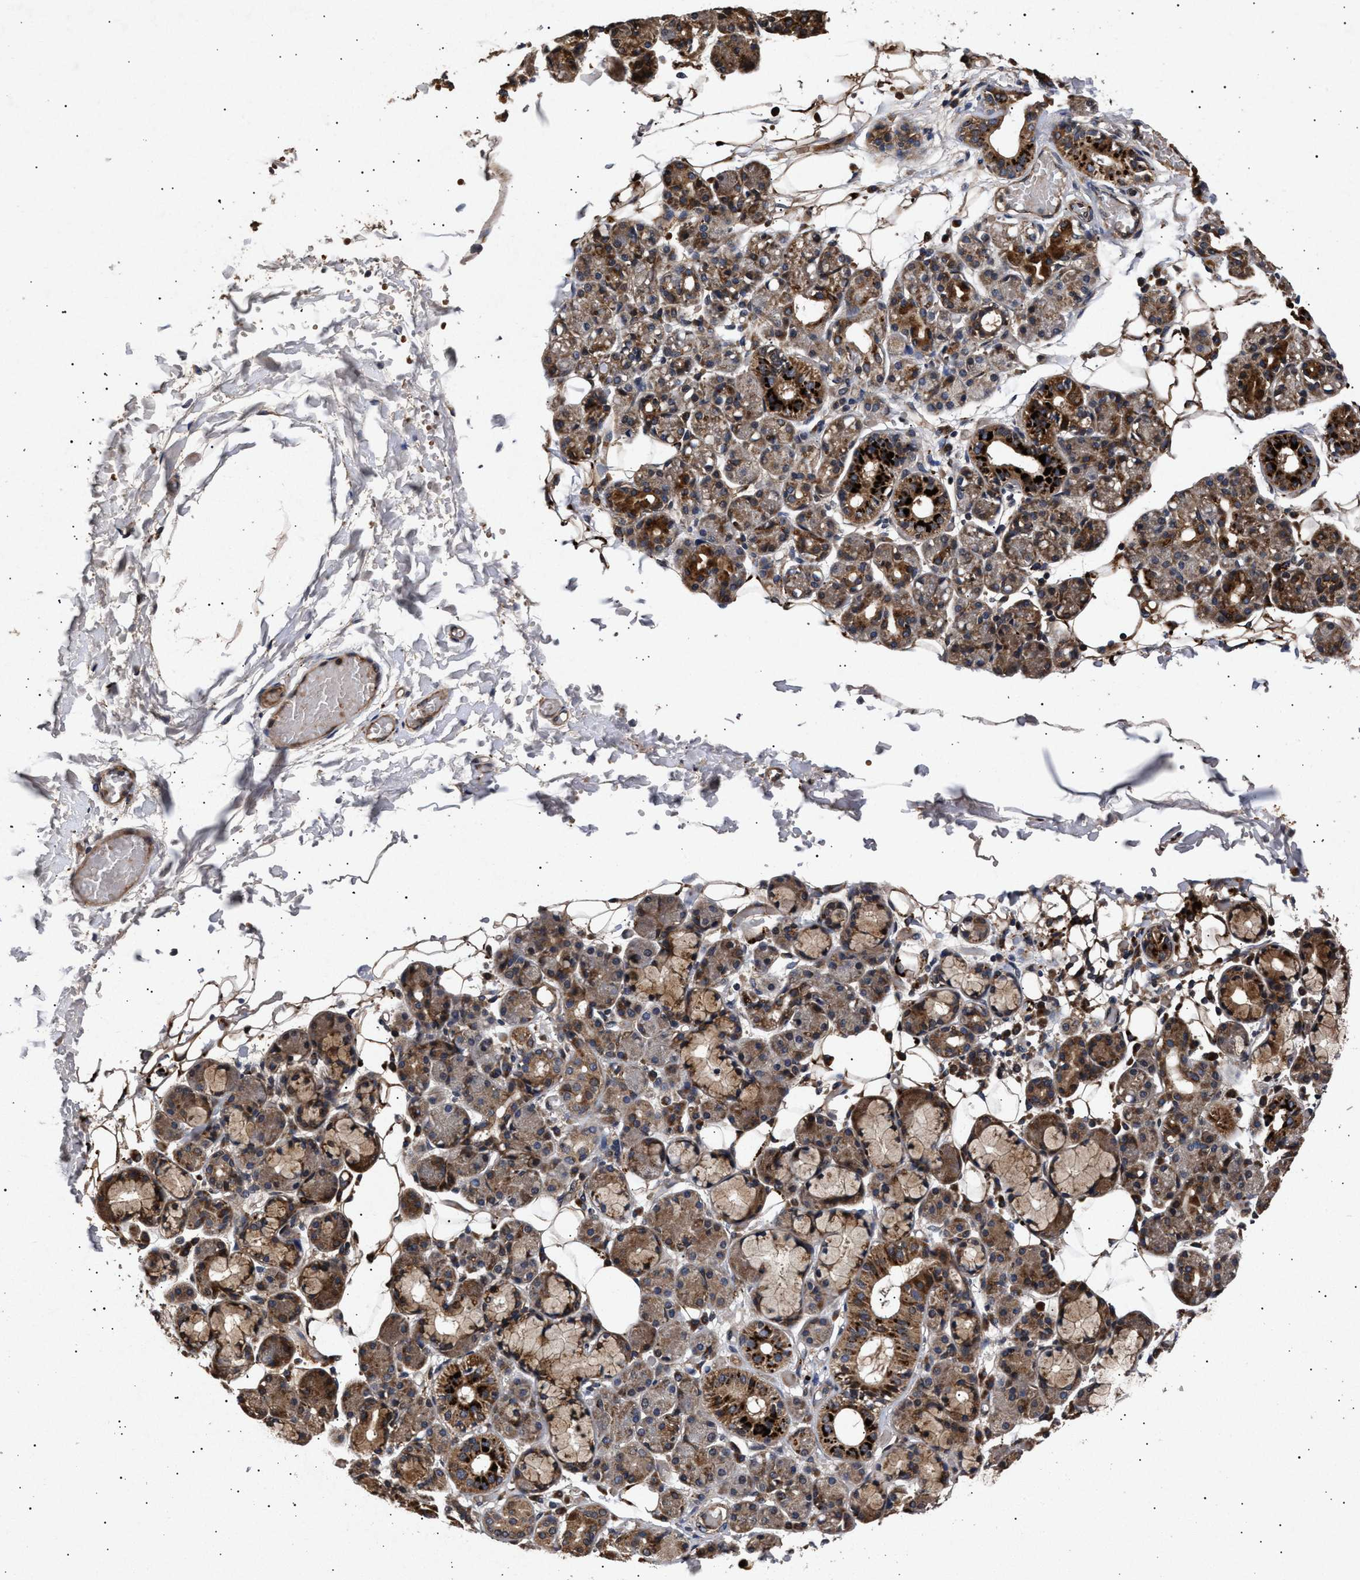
{"staining": {"intensity": "moderate", "quantity": "25%-75%", "location": "cytoplasmic/membranous"}, "tissue": "salivary gland", "cell_type": "Glandular cells", "image_type": "normal", "snomed": [{"axis": "morphology", "description": "Normal tissue, NOS"}, {"axis": "topography", "description": "Salivary gland"}], "caption": "Unremarkable salivary gland reveals moderate cytoplasmic/membranous staining in approximately 25%-75% of glandular cells, visualized by immunohistochemistry.", "gene": "ITGB5", "patient": {"sex": "male", "age": 63}}